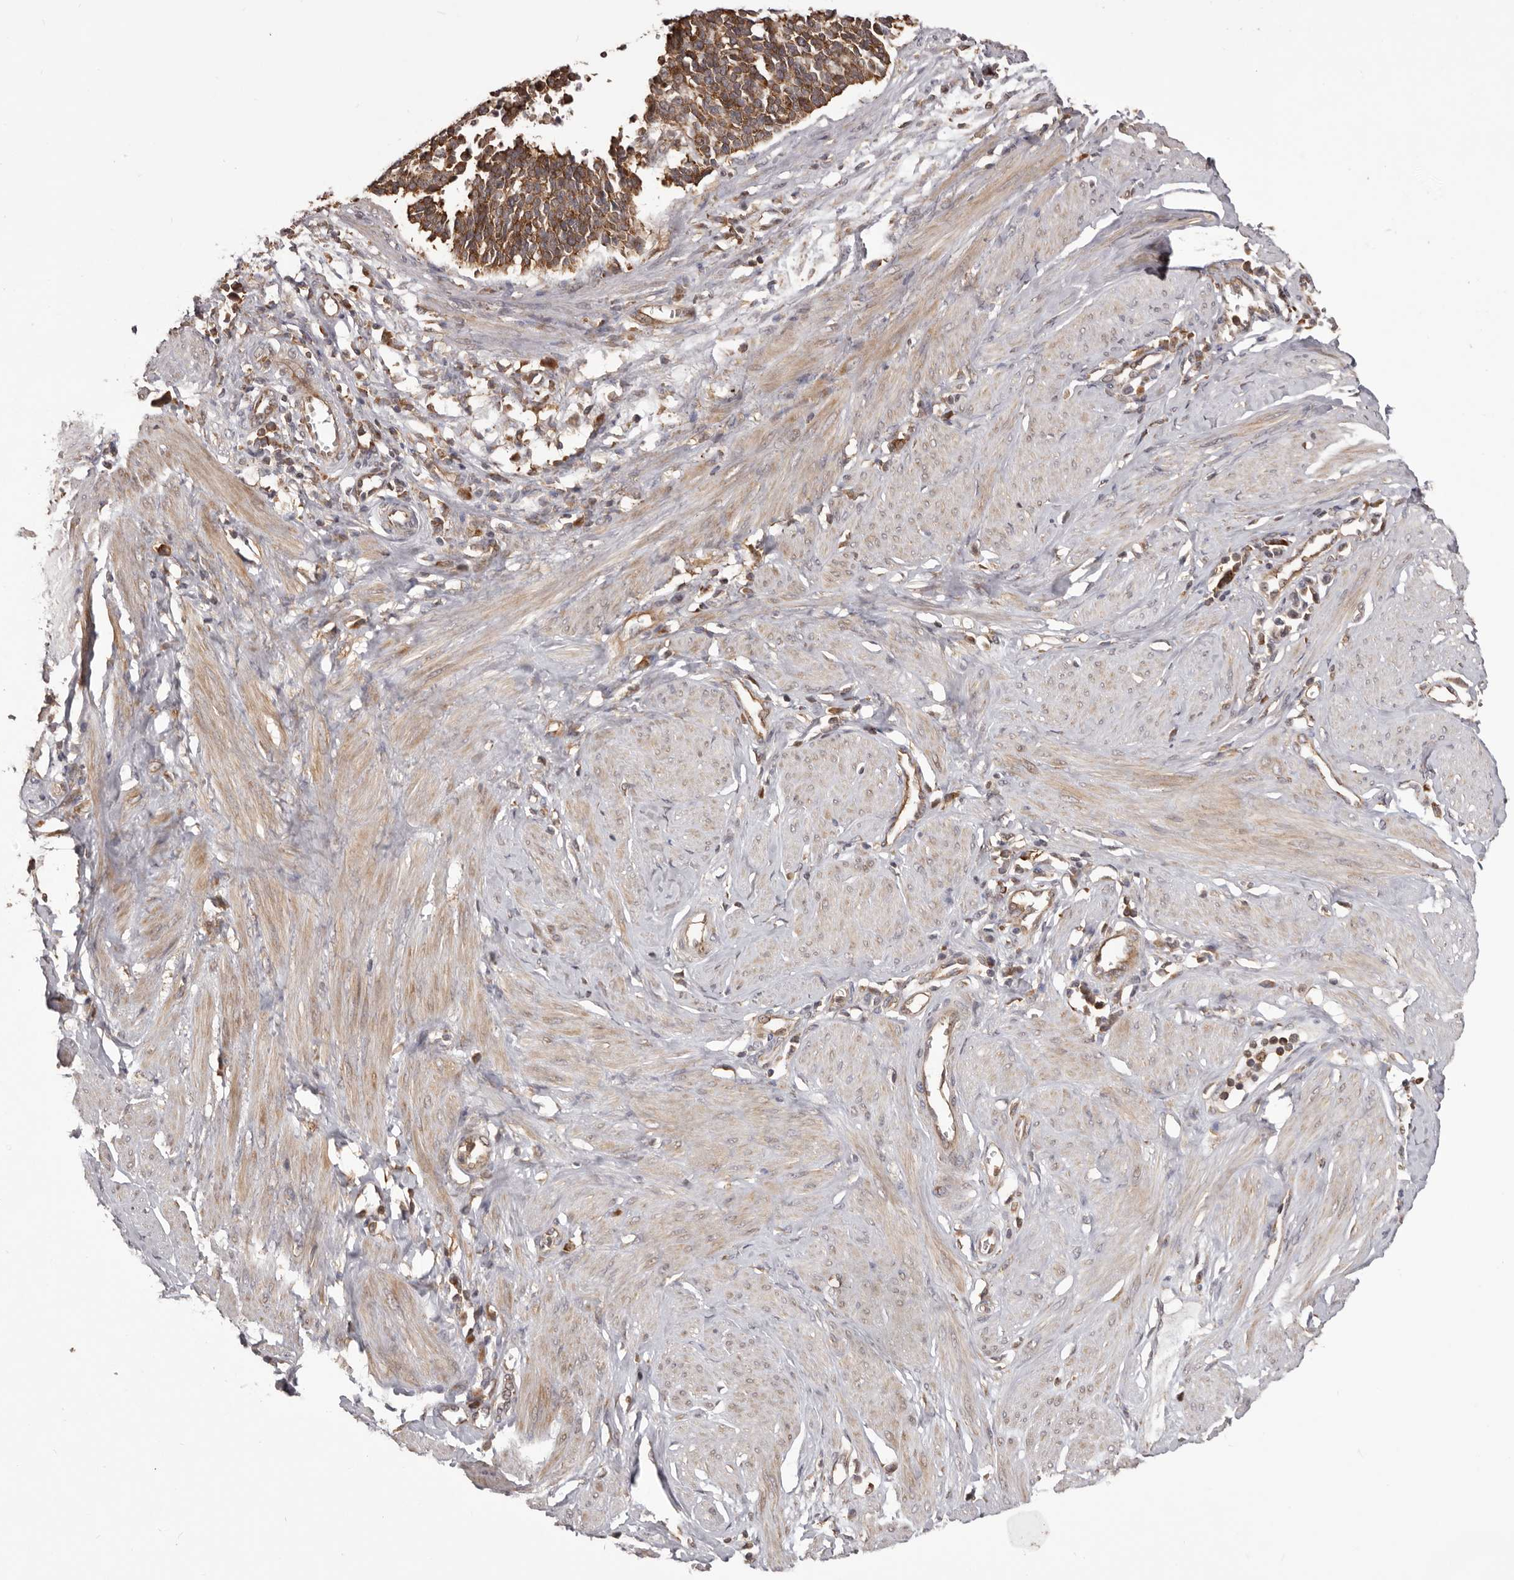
{"staining": {"intensity": "moderate", "quantity": ">75%", "location": "cytoplasmic/membranous"}, "tissue": "cervical cancer", "cell_type": "Tumor cells", "image_type": "cancer", "snomed": [{"axis": "morphology", "description": "Normal tissue, NOS"}, {"axis": "morphology", "description": "Squamous cell carcinoma, NOS"}, {"axis": "topography", "description": "Cervix"}], "caption": "Protein positivity by immunohistochemistry reveals moderate cytoplasmic/membranous staining in about >75% of tumor cells in cervical cancer.", "gene": "HBS1L", "patient": {"sex": "female", "age": 35}}